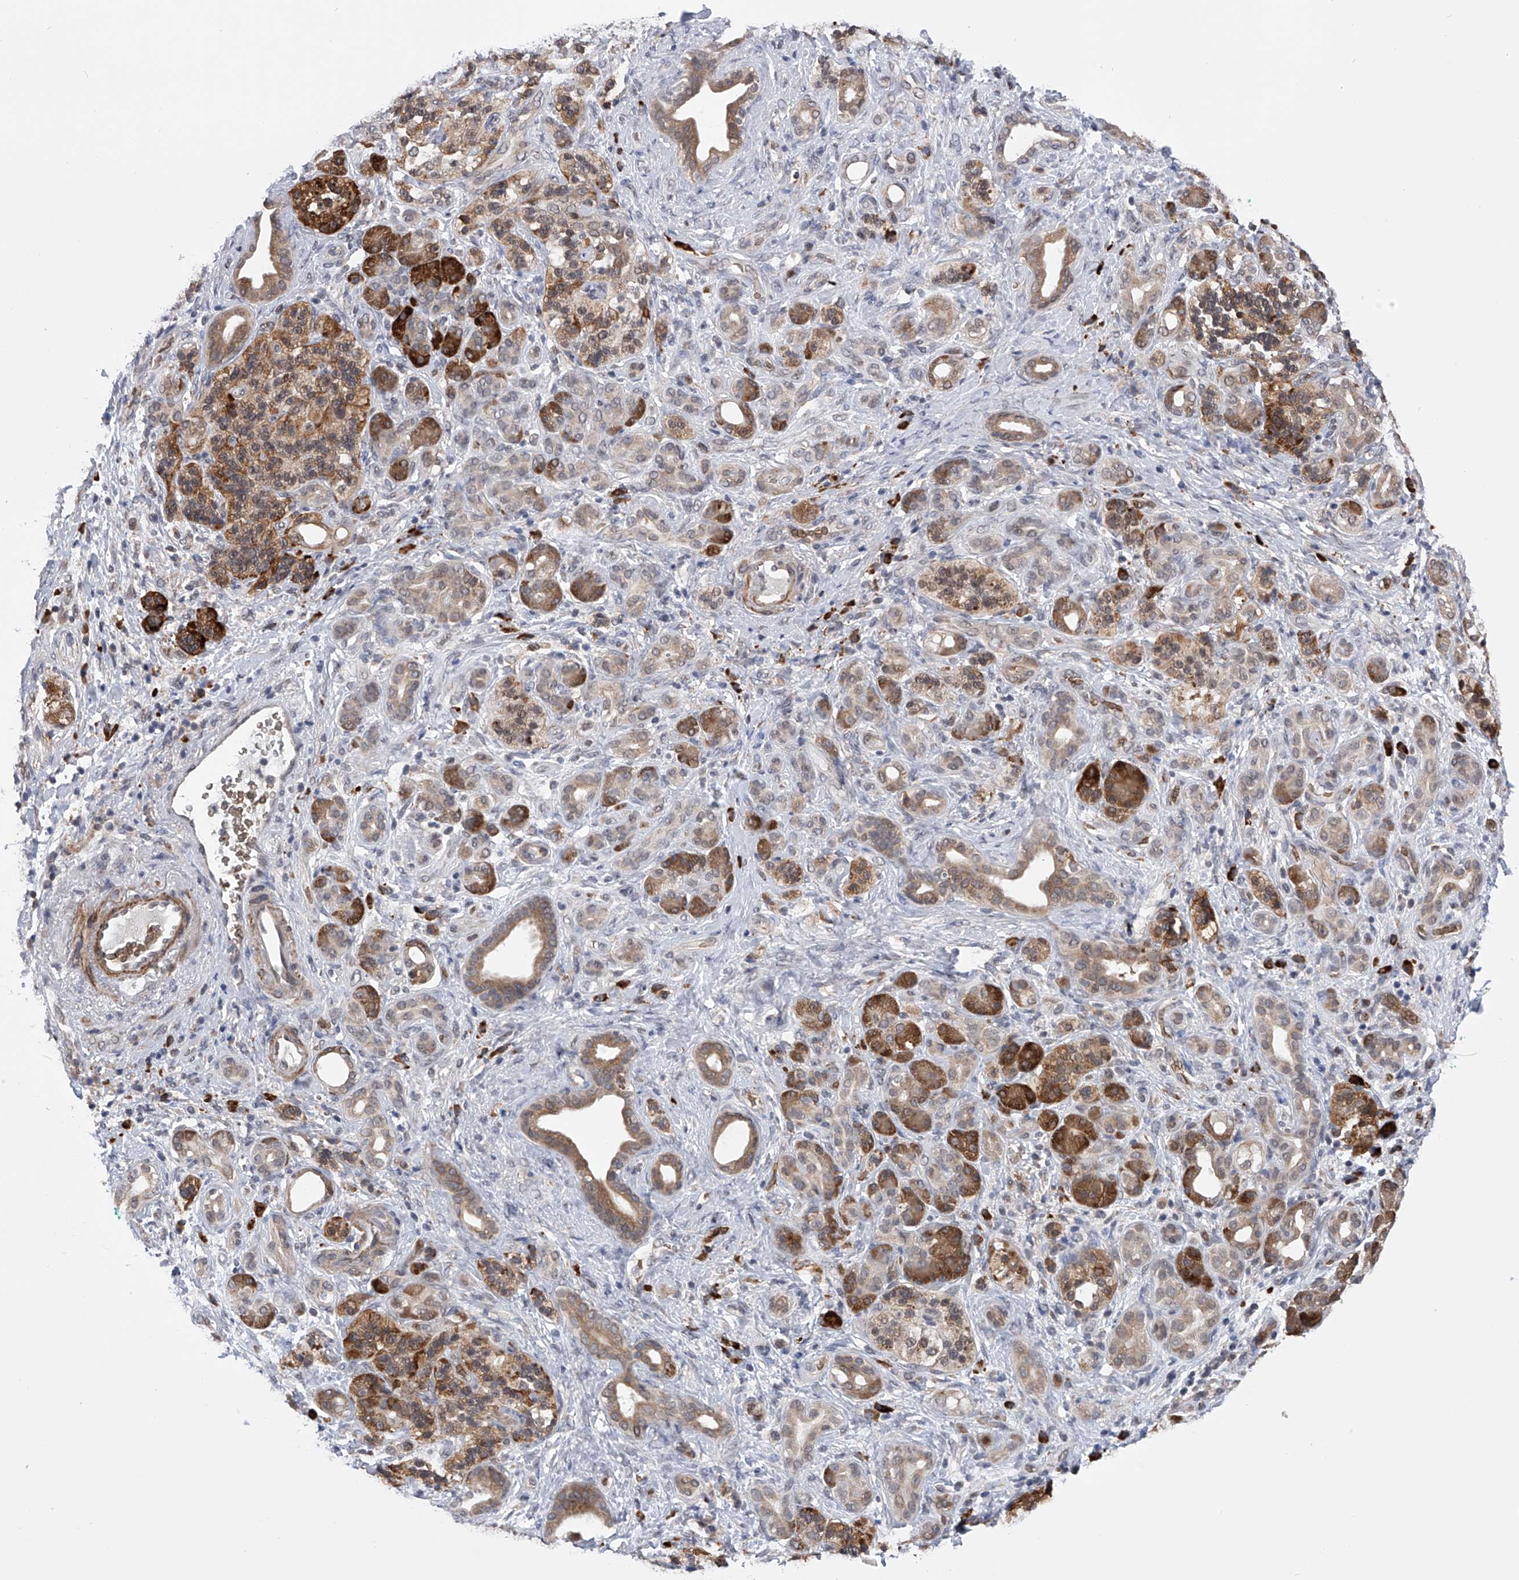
{"staining": {"intensity": "moderate", "quantity": ">75%", "location": "cytoplasmic/membranous"}, "tissue": "pancreatic cancer", "cell_type": "Tumor cells", "image_type": "cancer", "snomed": [{"axis": "morphology", "description": "Adenocarcinoma, NOS"}, {"axis": "topography", "description": "Pancreas"}], "caption": "Pancreatic adenocarcinoma stained for a protein (brown) reveals moderate cytoplasmic/membranous positive positivity in about >75% of tumor cells.", "gene": "SPOCK1", "patient": {"sex": "male", "age": 78}}